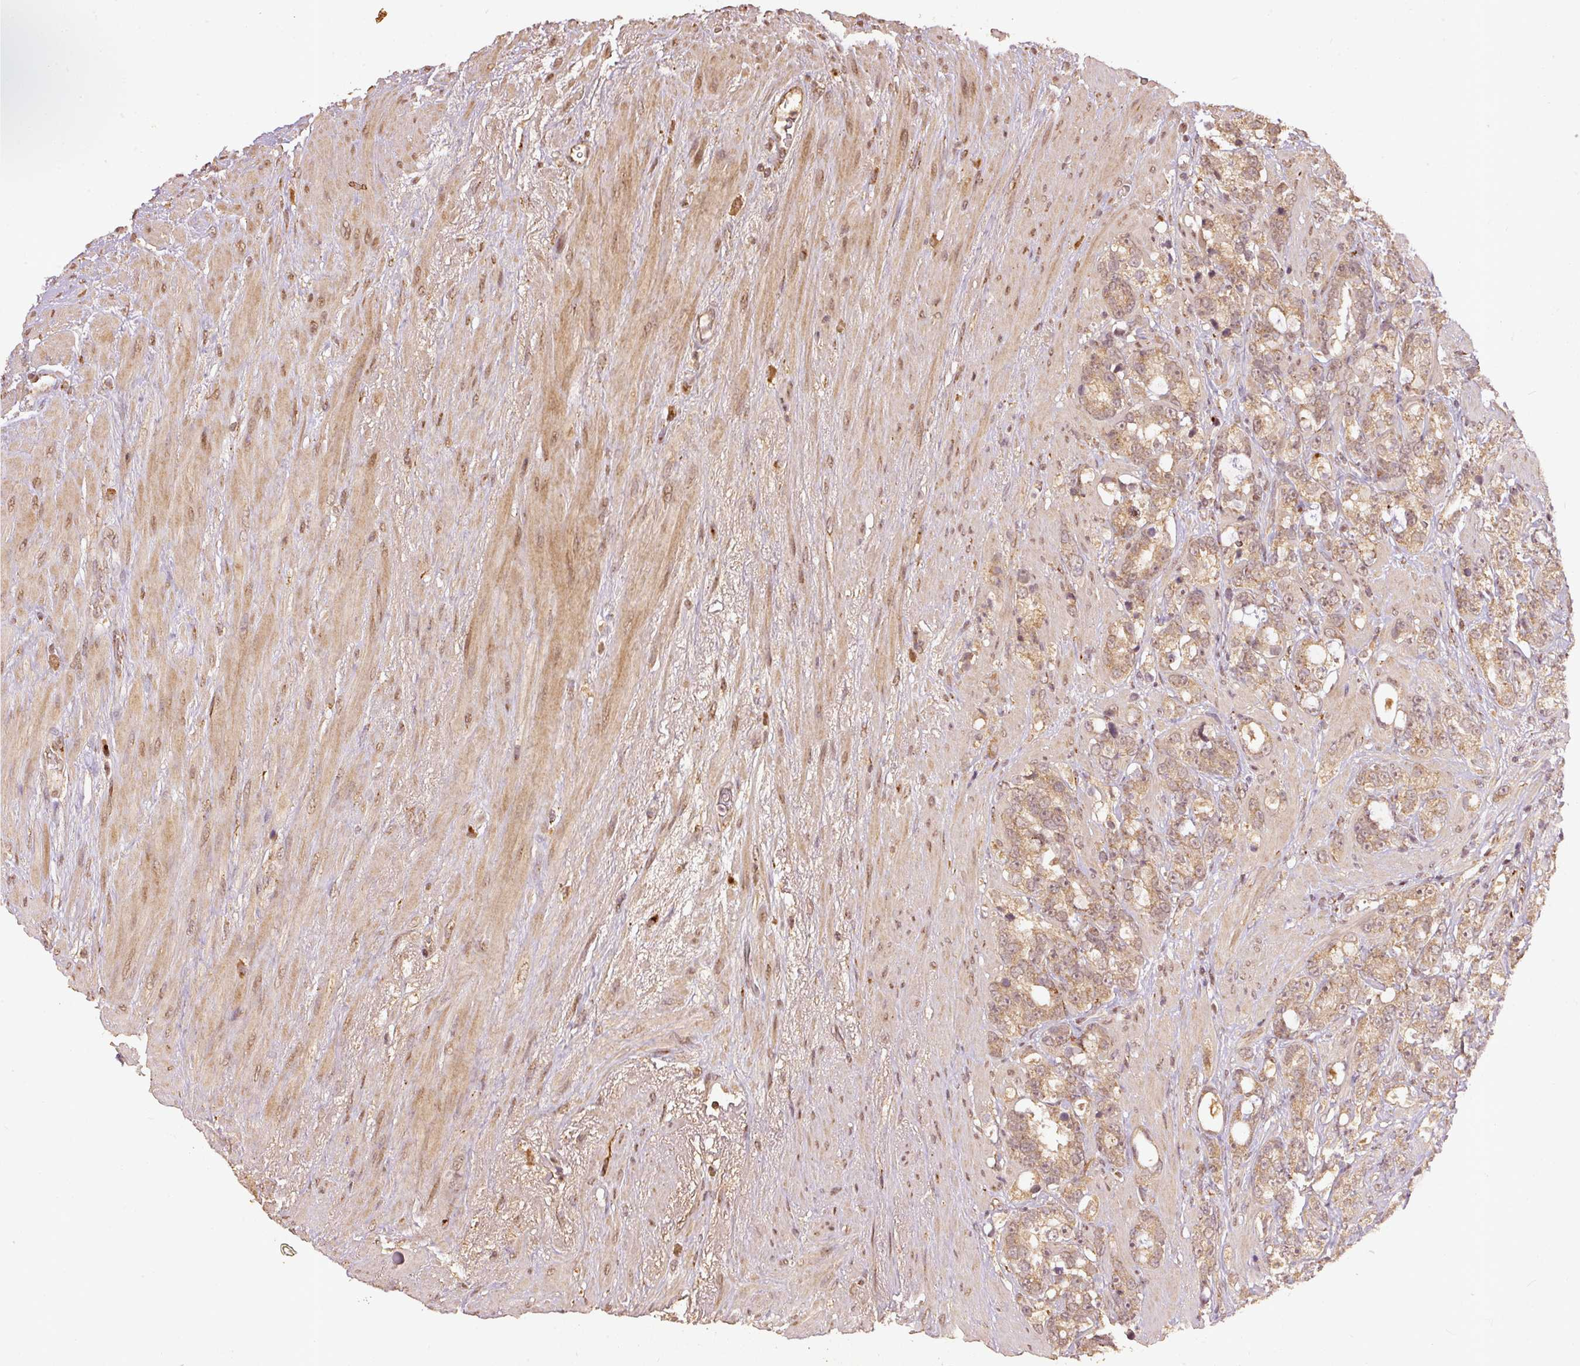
{"staining": {"intensity": "weak", "quantity": ">75%", "location": "cytoplasmic/membranous"}, "tissue": "prostate cancer", "cell_type": "Tumor cells", "image_type": "cancer", "snomed": [{"axis": "morphology", "description": "Adenocarcinoma, High grade"}, {"axis": "topography", "description": "Prostate"}], "caption": "A brown stain shows weak cytoplasmic/membranous staining of a protein in prostate cancer tumor cells.", "gene": "FUT8", "patient": {"sex": "male", "age": 74}}